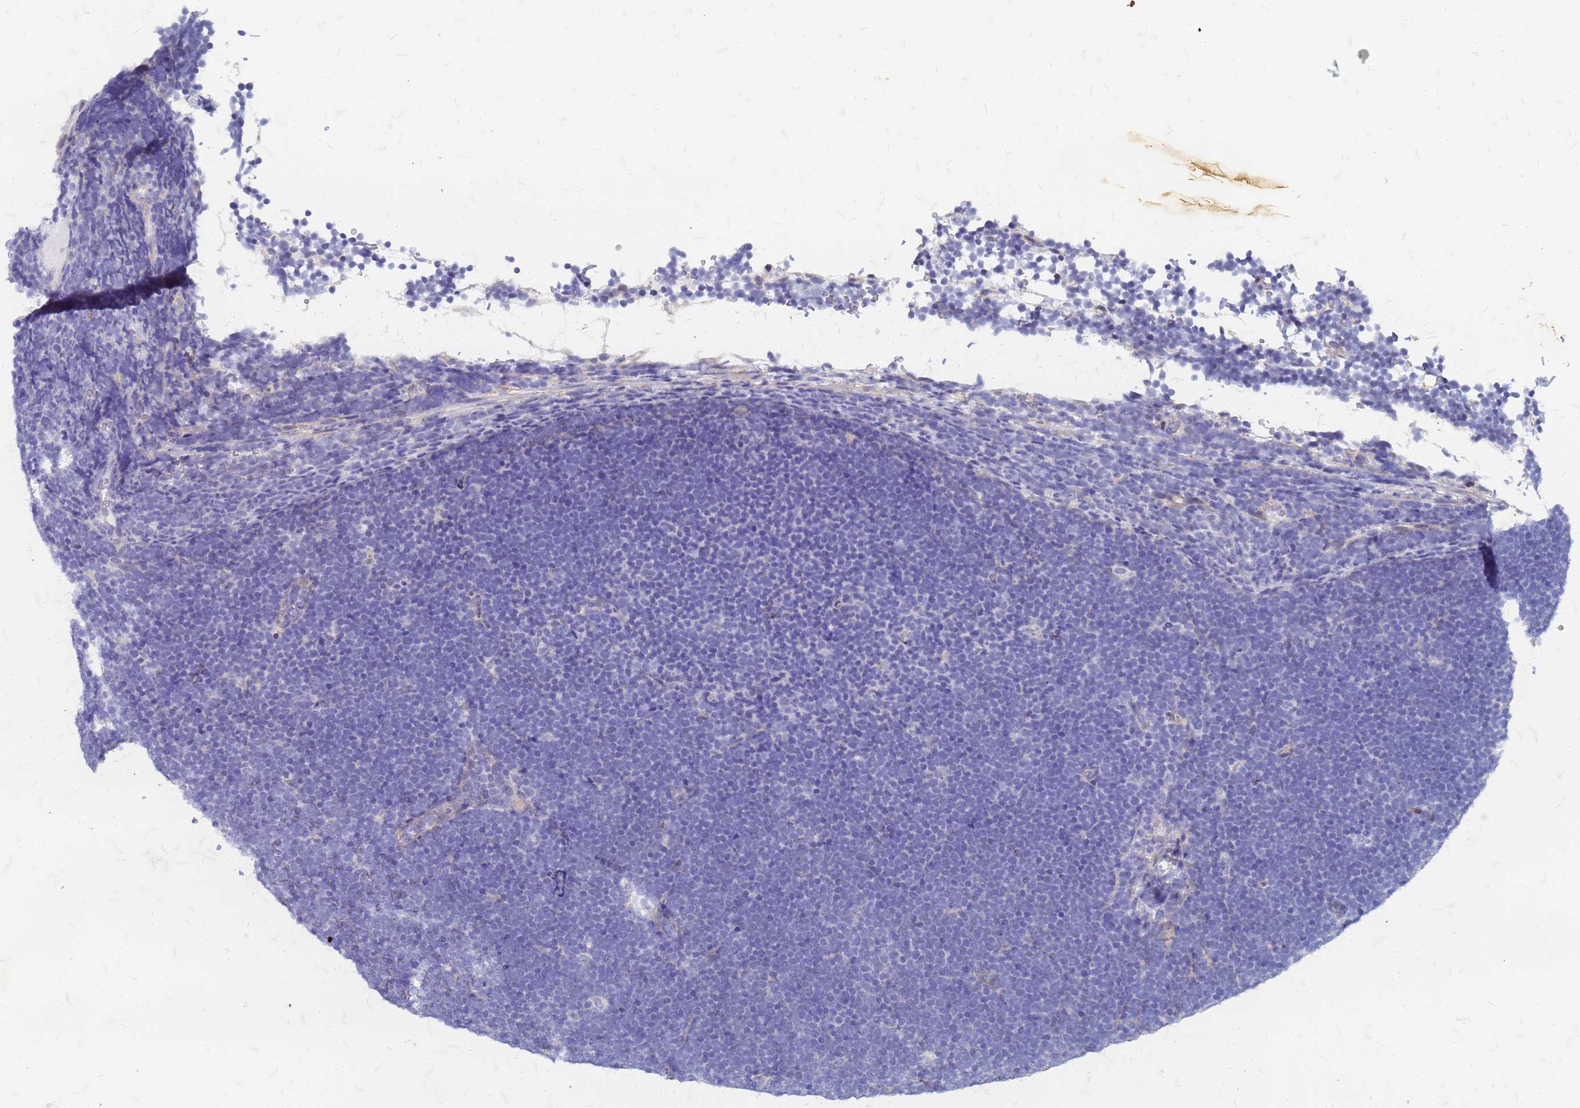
{"staining": {"intensity": "negative", "quantity": "none", "location": "none"}, "tissue": "lymphoma", "cell_type": "Tumor cells", "image_type": "cancer", "snomed": [{"axis": "morphology", "description": "Malignant lymphoma, non-Hodgkin's type, High grade"}, {"axis": "topography", "description": "Lymph node"}], "caption": "A photomicrograph of human high-grade malignant lymphoma, non-Hodgkin's type is negative for staining in tumor cells. (DAB (3,3'-diaminobenzidine) immunohistochemistry (IHC), high magnification).", "gene": "TRIM64B", "patient": {"sex": "male", "age": 13}}